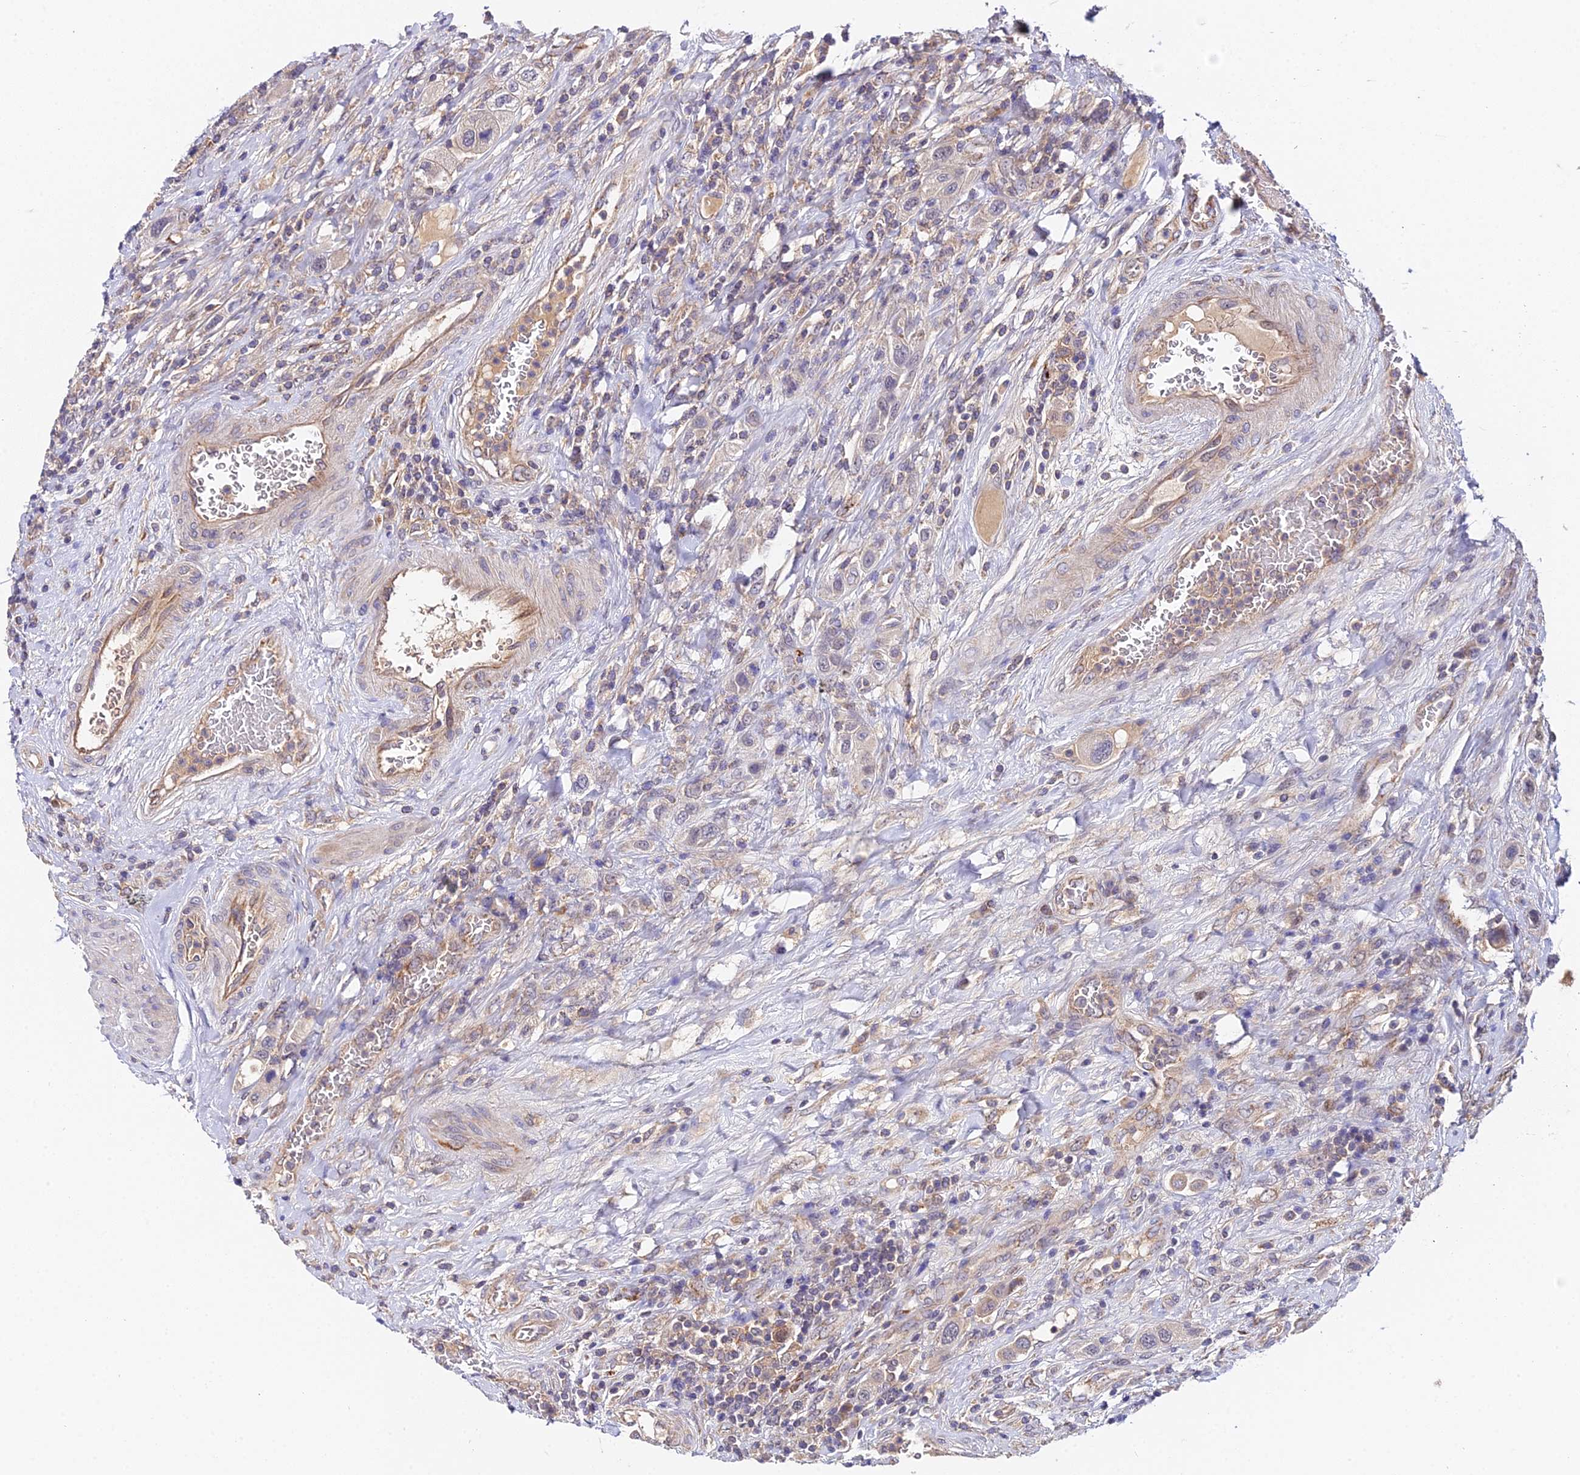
{"staining": {"intensity": "weak", "quantity": "<25%", "location": "cytoplasmic/membranous"}, "tissue": "urothelial cancer", "cell_type": "Tumor cells", "image_type": "cancer", "snomed": [{"axis": "morphology", "description": "Urothelial carcinoma, High grade"}, {"axis": "topography", "description": "Urinary bladder"}], "caption": "IHC histopathology image of human urothelial carcinoma (high-grade) stained for a protein (brown), which displays no expression in tumor cells.", "gene": "ZBED8", "patient": {"sex": "male", "age": 50}}